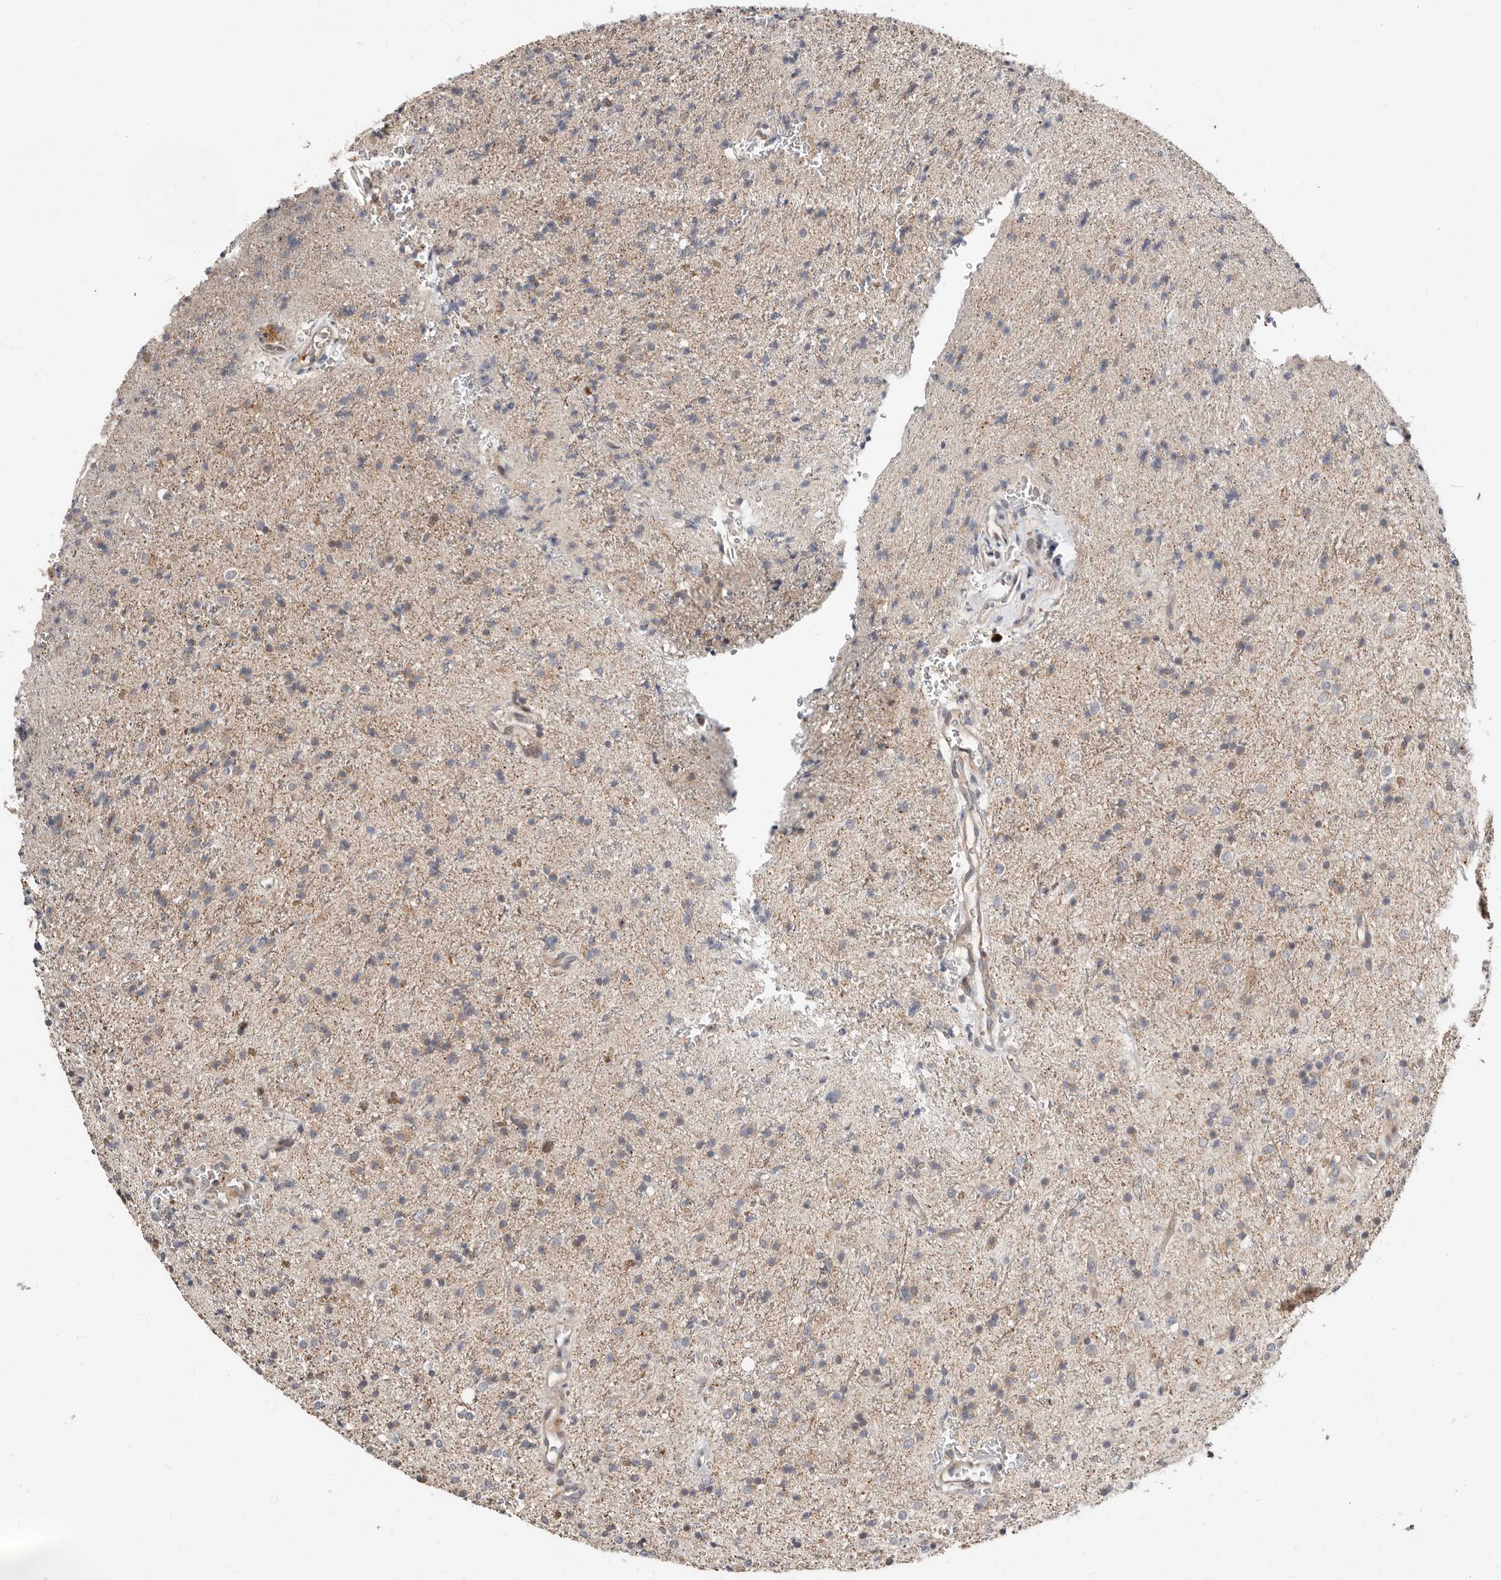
{"staining": {"intensity": "weak", "quantity": ">75%", "location": "cytoplasmic/membranous"}, "tissue": "glioma", "cell_type": "Tumor cells", "image_type": "cancer", "snomed": [{"axis": "morphology", "description": "Glioma, malignant, High grade"}, {"axis": "topography", "description": "Brain"}], "caption": "Protein staining of glioma tissue demonstrates weak cytoplasmic/membranous expression in about >75% of tumor cells. The staining was performed using DAB (3,3'-diaminobenzidine), with brown indicating positive protein expression. Nuclei are stained blue with hematoxylin.", "gene": "SMYD4", "patient": {"sex": "male", "age": 34}}